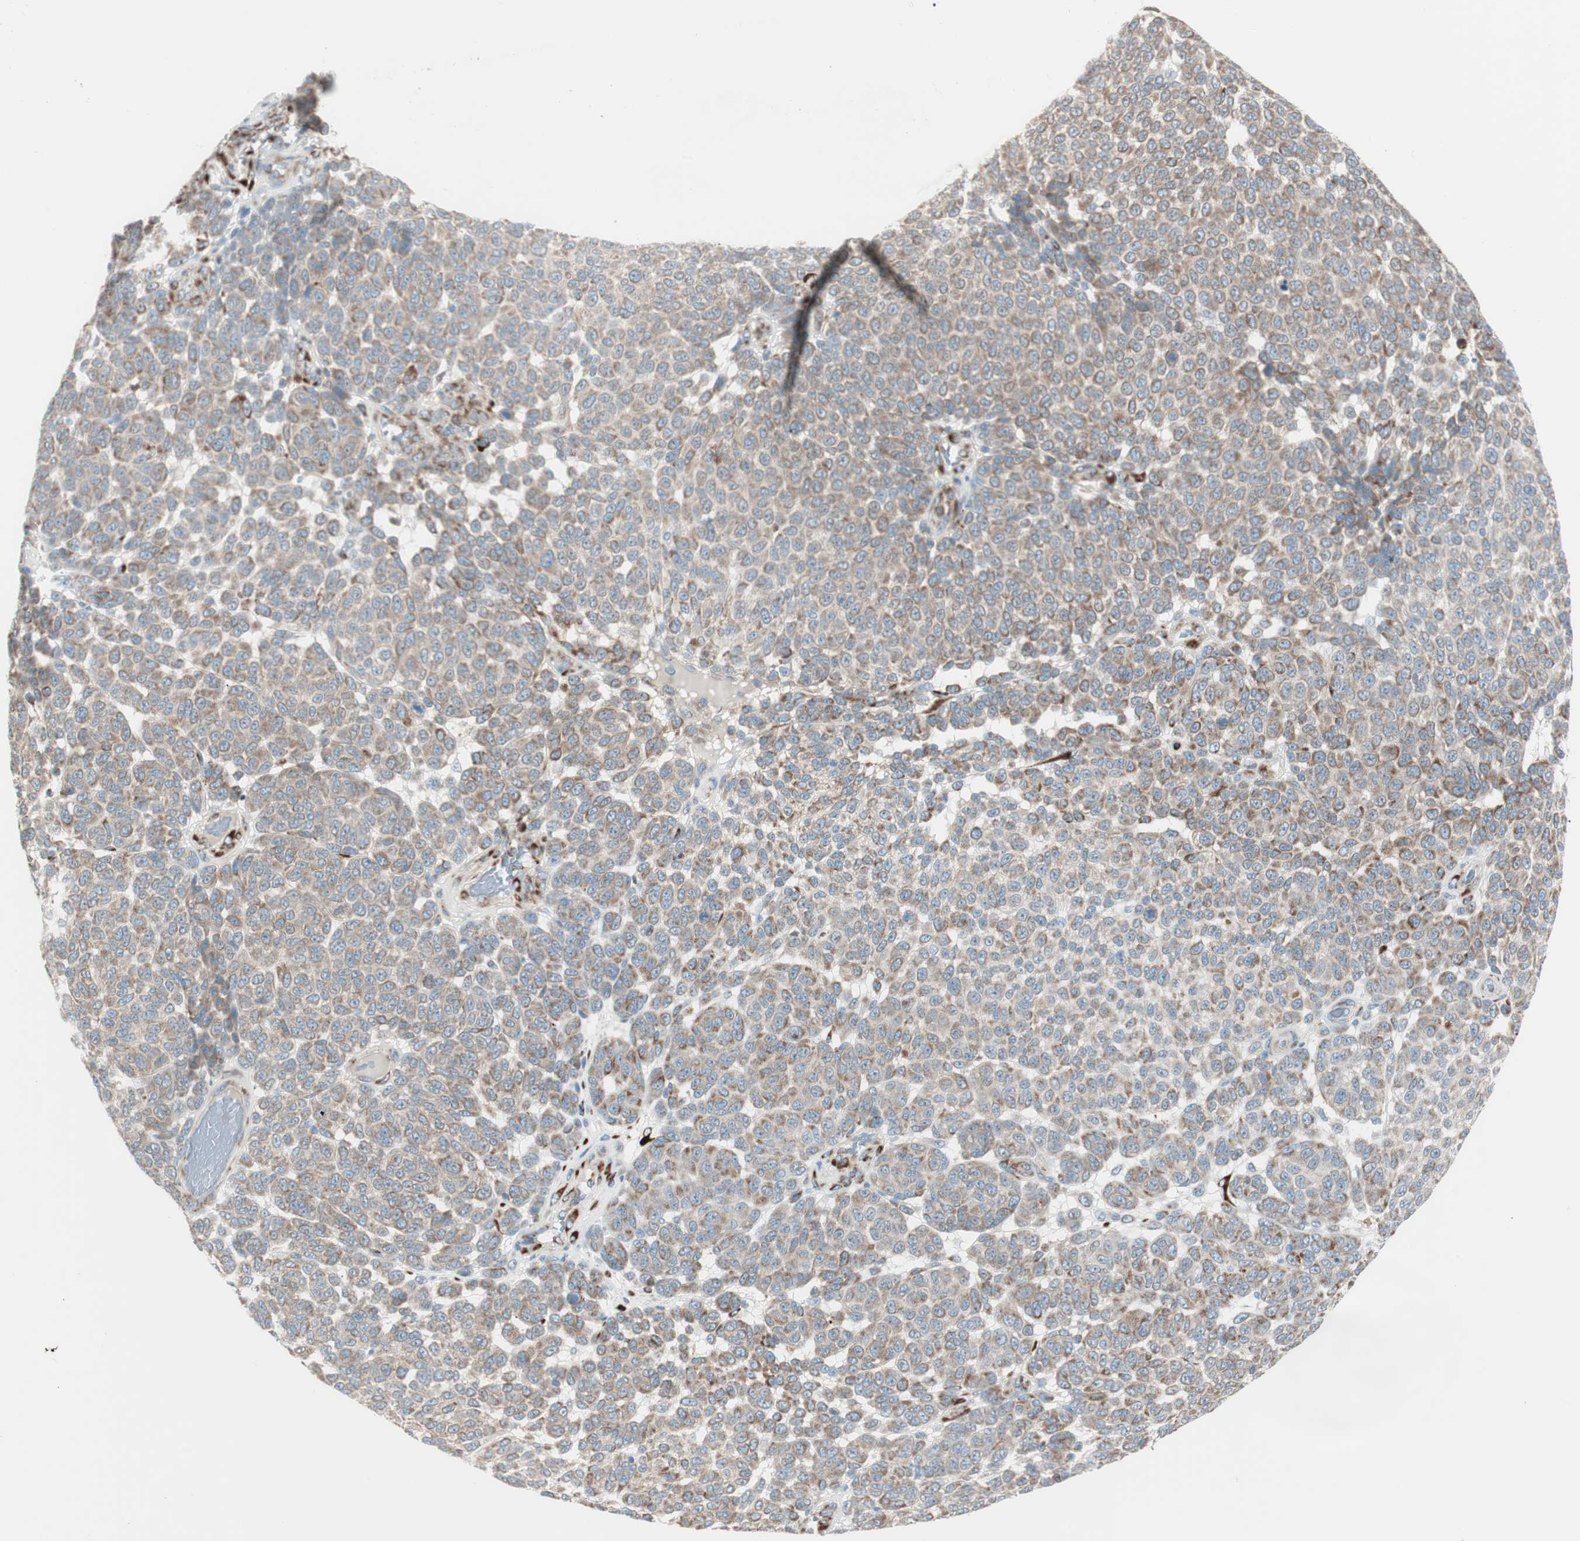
{"staining": {"intensity": "moderate", "quantity": ">75%", "location": "cytoplasmic/membranous"}, "tissue": "melanoma", "cell_type": "Tumor cells", "image_type": "cancer", "snomed": [{"axis": "morphology", "description": "Malignant melanoma, NOS"}, {"axis": "topography", "description": "Skin"}], "caption": "A photomicrograph of melanoma stained for a protein demonstrates moderate cytoplasmic/membranous brown staining in tumor cells.", "gene": "P4HTM", "patient": {"sex": "male", "age": 59}}